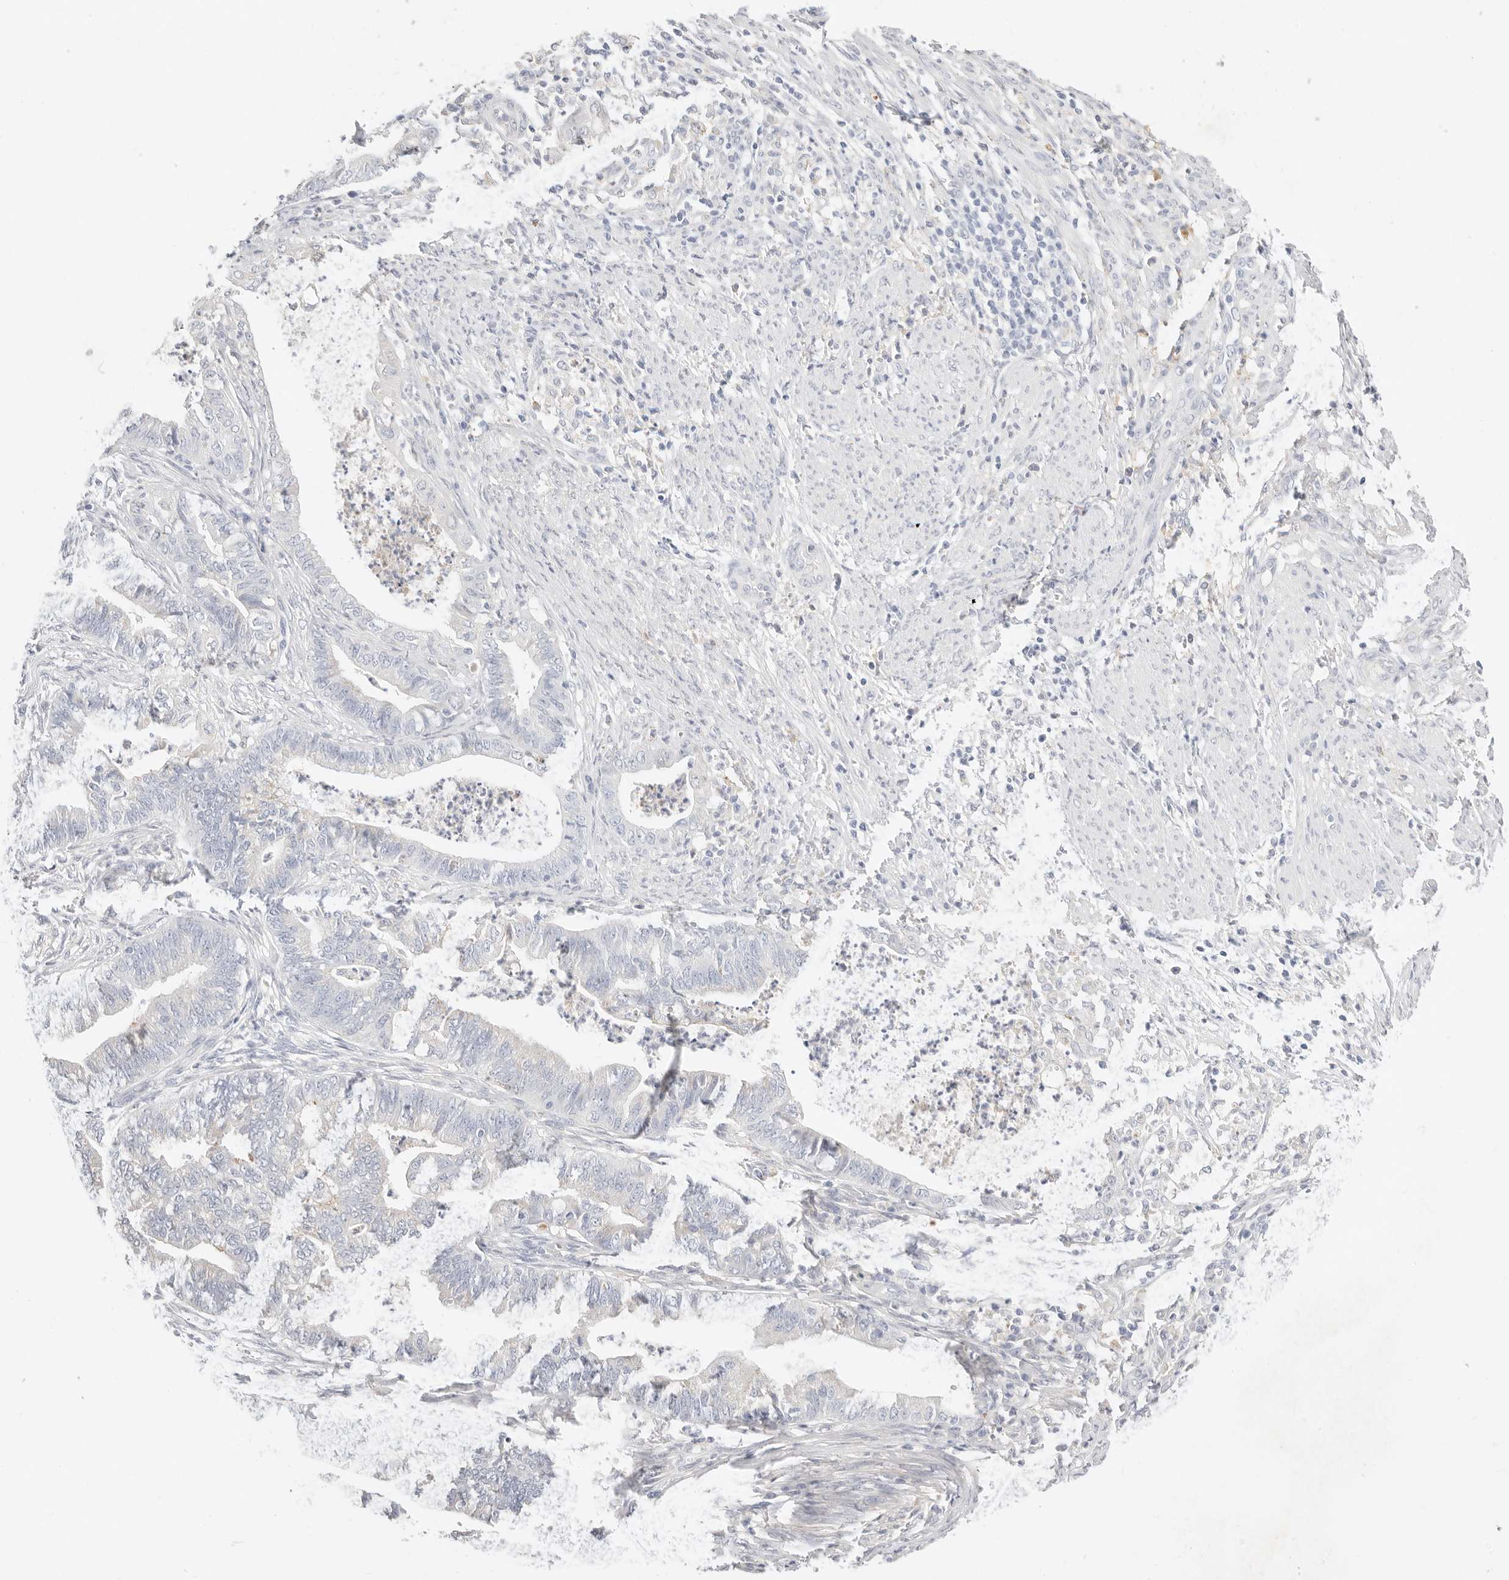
{"staining": {"intensity": "negative", "quantity": "none", "location": "none"}, "tissue": "endometrial cancer", "cell_type": "Tumor cells", "image_type": "cancer", "snomed": [{"axis": "morphology", "description": "Polyp, NOS"}, {"axis": "morphology", "description": "Adenocarcinoma, NOS"}, {"axis": "morphology", "description": "Adenoma, NOS"}, {"axis": "topography", "description": "Endometrium"}], "caption": "Image shows no significant protein expression in tumor cells of endometrial cancer (adenocarcinoma). (DAB immunohistochemistry with hematoxylin counter stain).", "gene": "ACOX1", "patient": {"sex": "female", "age": 79}}